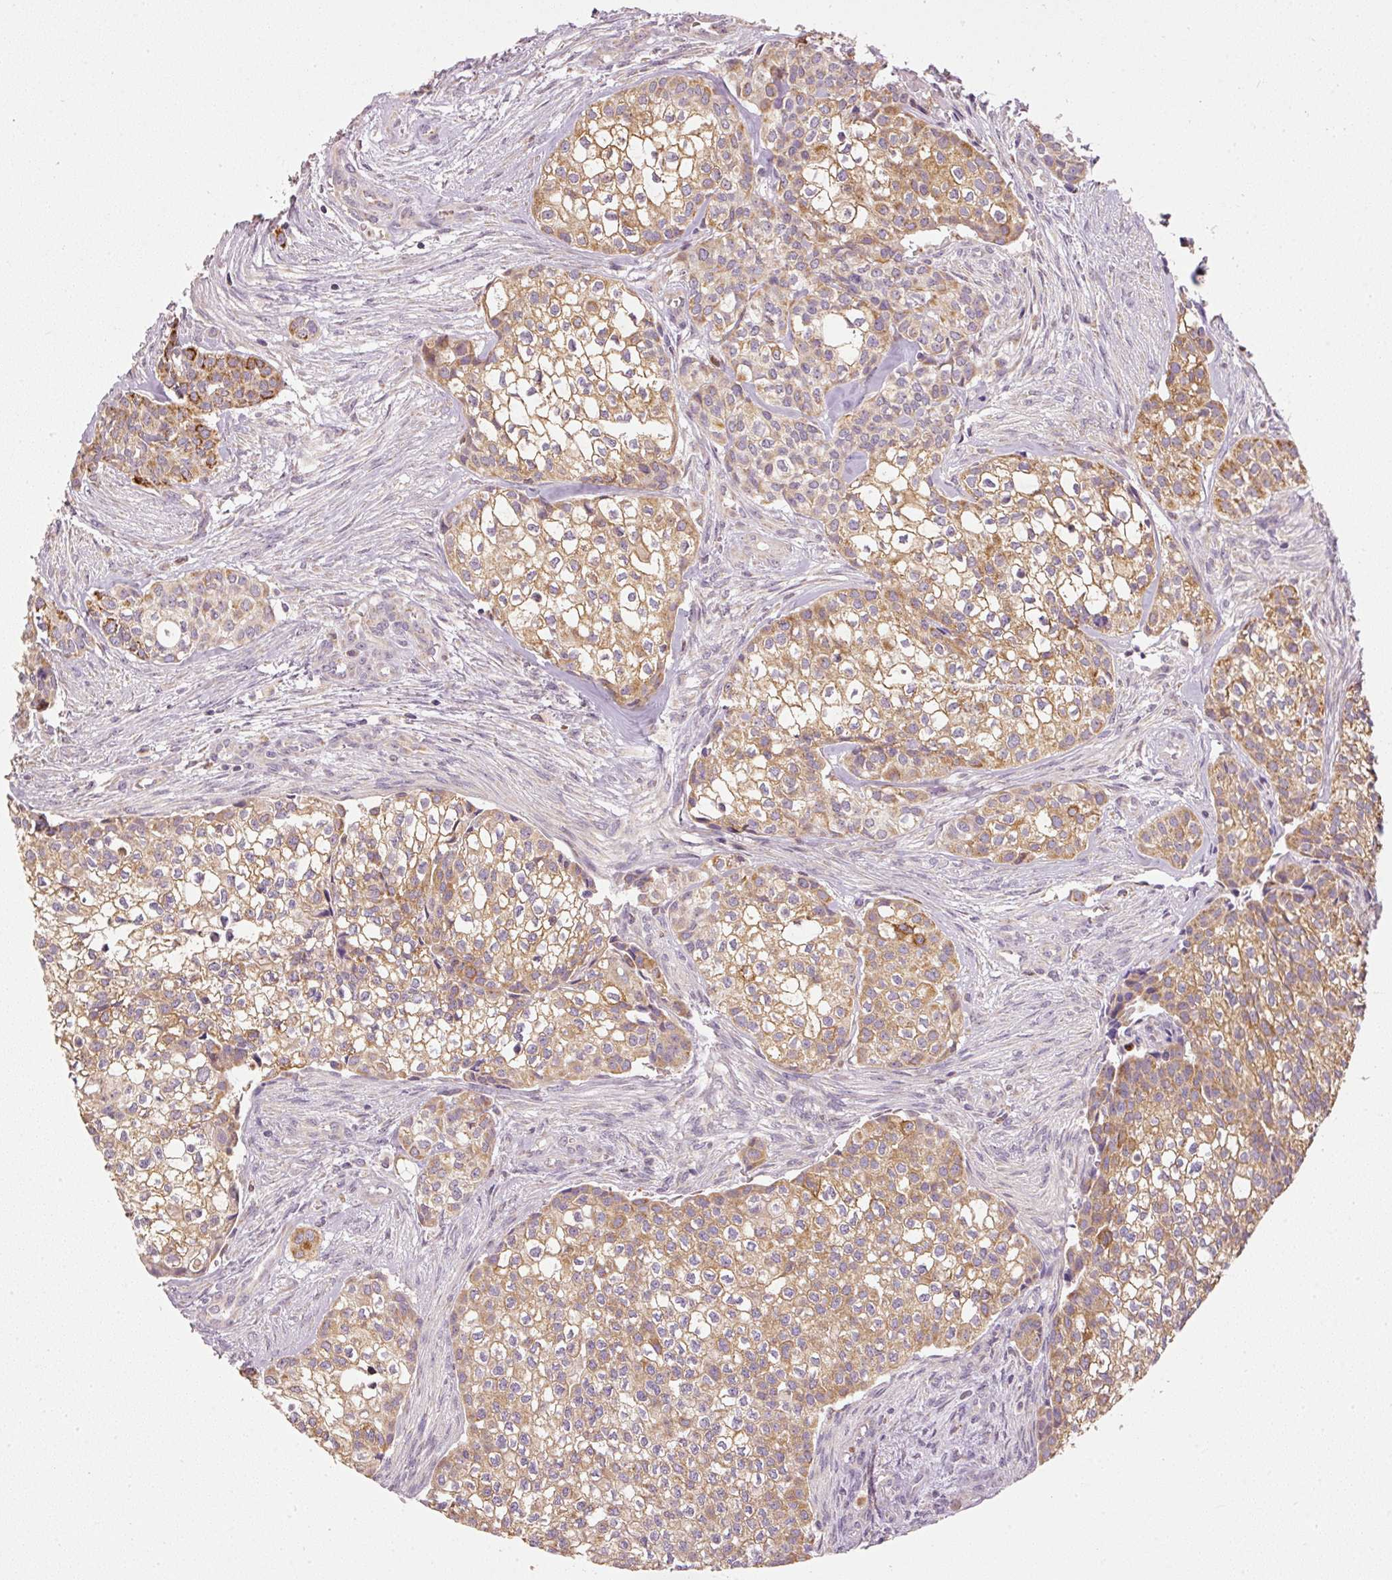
{"staining": {"intensity": "moderate", "quantity": ">75%", "location": "cytoplasmic/membranous"}, "tissue": "head and neck cancer", "cell_type": "Tumor cells", "image_type": "cancer", "snomed": [{"axis": "morphology", "description": "Adenocarcinoma, NOS"}, {"axis": "topography", "description": "Head-Neck"}], "caption": "This micrograph demonstrates head and neck cancer (adenocarcinoma) stained with IHC to label a protein in brown. The cytoplasmic/membranous of tumor cells show moderate positivity for the protein. Nuclei are counter-stained blue.", "gene": "MTHFD1L", "patient": {"sex": "male", "age": 81}}